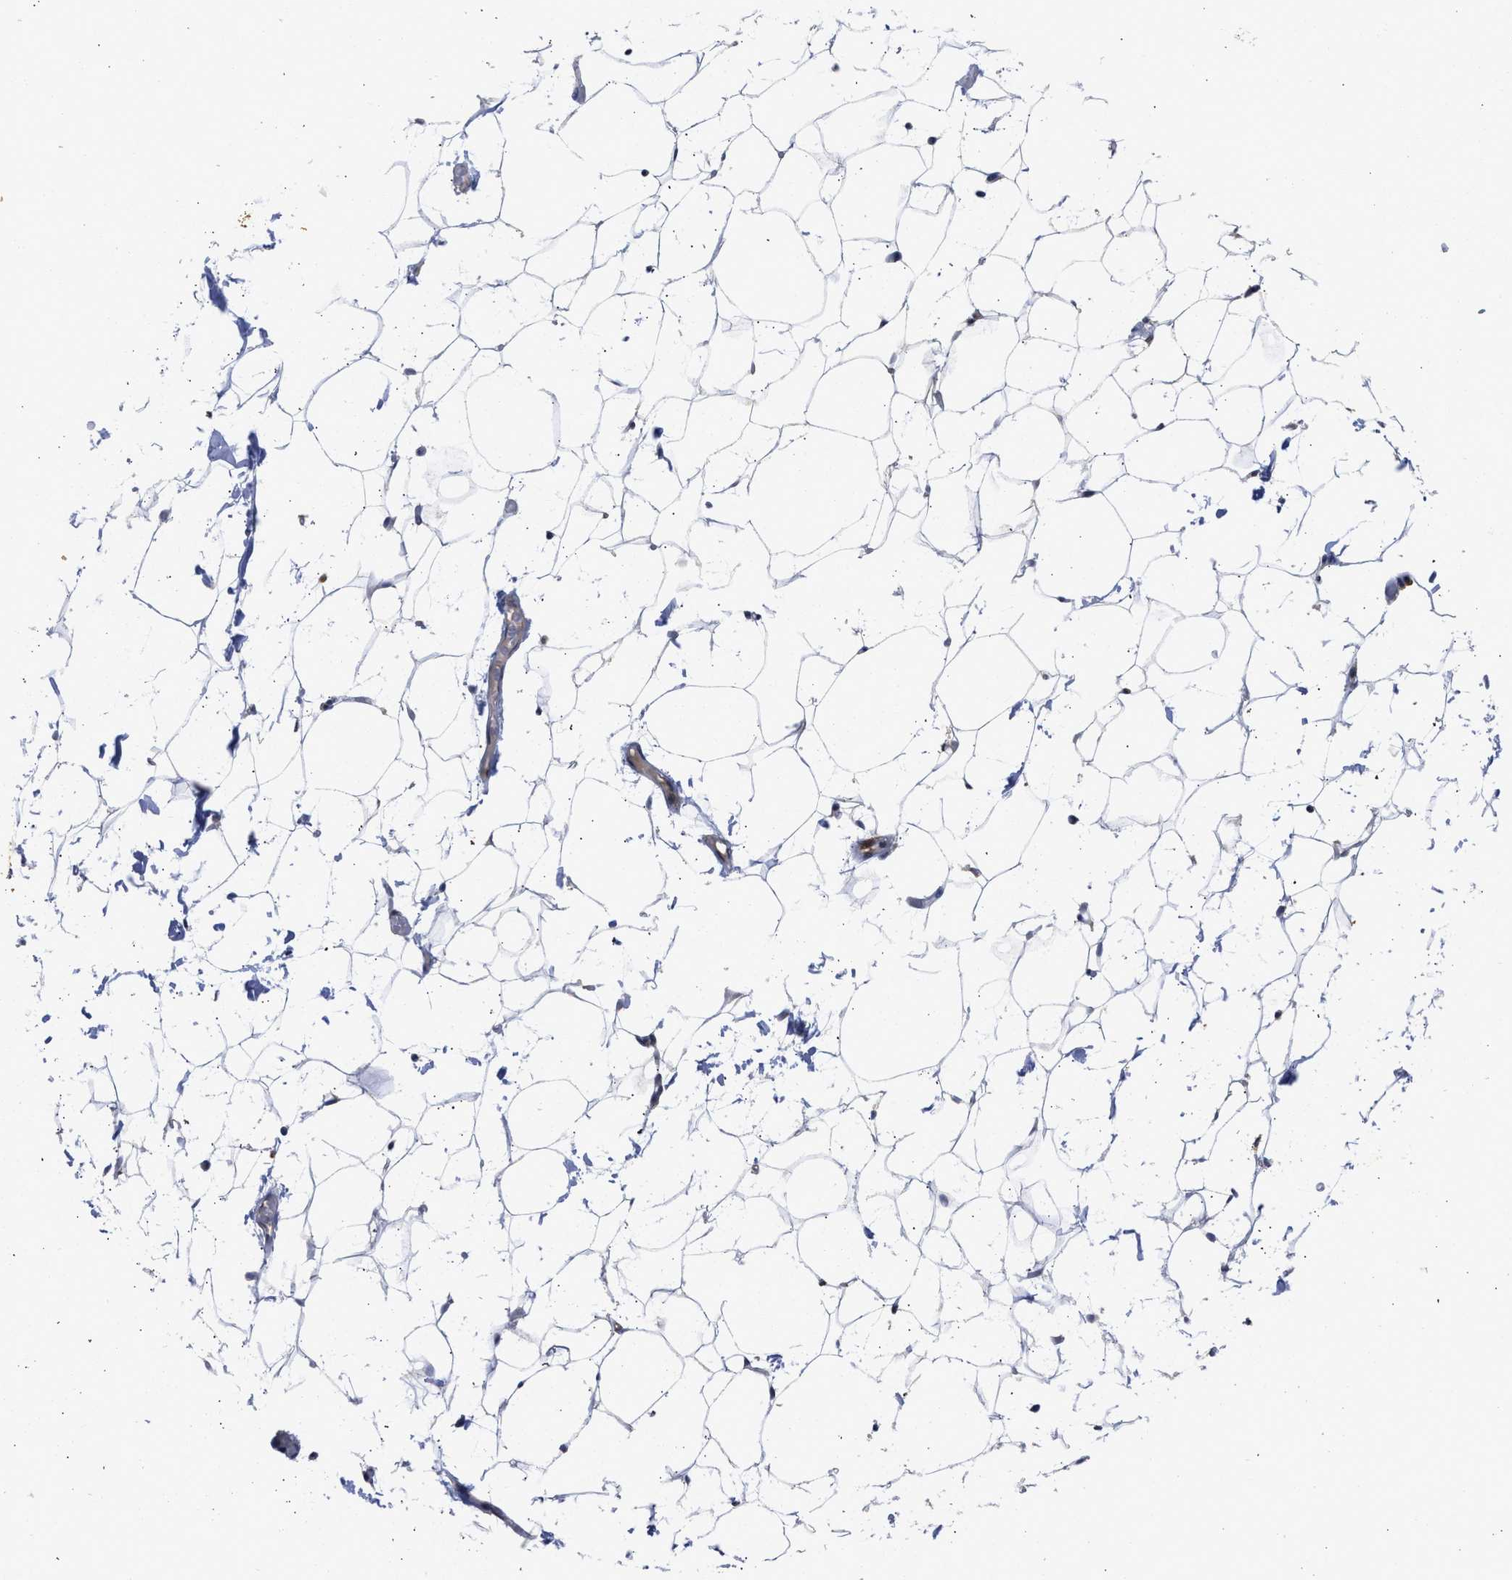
{"staining": {"intensity": "moderate", "quantity": "25%-75%", "location": "cytoplasmic/membranous"}, "tissue": "adipose tissue", "cell_type": "Adipocytes", "image_type": "normal", "snomed": [{"axis": "morphology", "description": "Normal tissue, NOS"}, {"axis": "topography", "description": "Breast"}, {"axis": "topography", "description": "Soft tissue"}], "caption": "High-magnification brightfield microscopy of normal adipose tissue stained with DAB (brown) and counterstained with hematoxylin (blue). adipocytes exhibit moderate cytoplasmic/membranous expression is present in approximately25%-75% of cells.", "gene": "ENSG00000142539", "patient": {"sex": "female", "age": 75}}